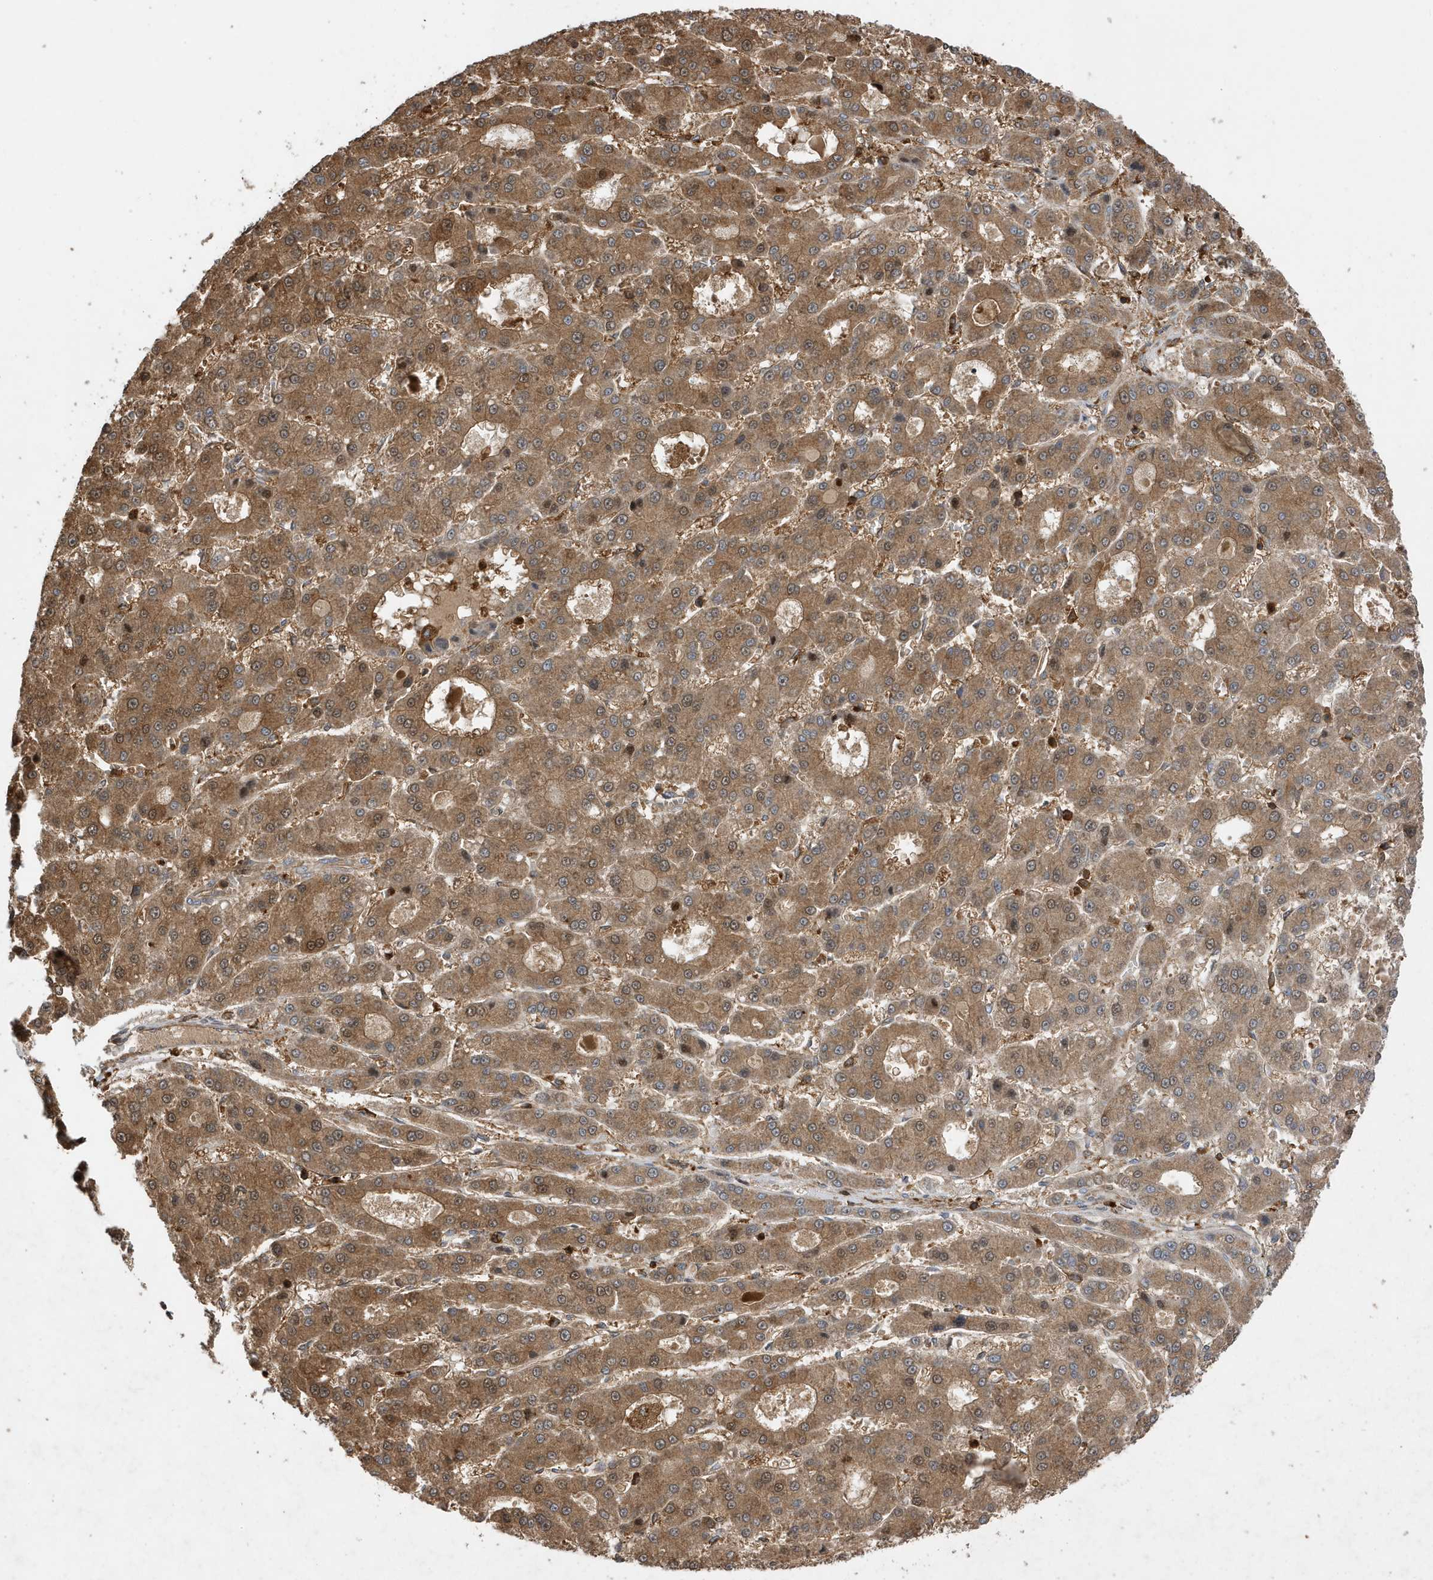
{"staining": {"intensity": "moderate", "quantity": ">75%", "location": "cytoplasmic/membranous,nuclear"}, "tissue": "liver cancer", "cell_type": "Tumor cells", "image_type": "cancer", "snomed": [{"axis": "morphology", "description": "Carcinoma, Hepatocellular, NOS"}, {"axis": "topography", "description": "Liver"}], "caption": "Moderate cytoplasmic/membranous and nuclear positivity is appreciated in about >75% of tumor cells in liver hepatocellular carcinoma.", "gene": "LAPTM4A", "patient": {"sex": "male", "age": 70}}